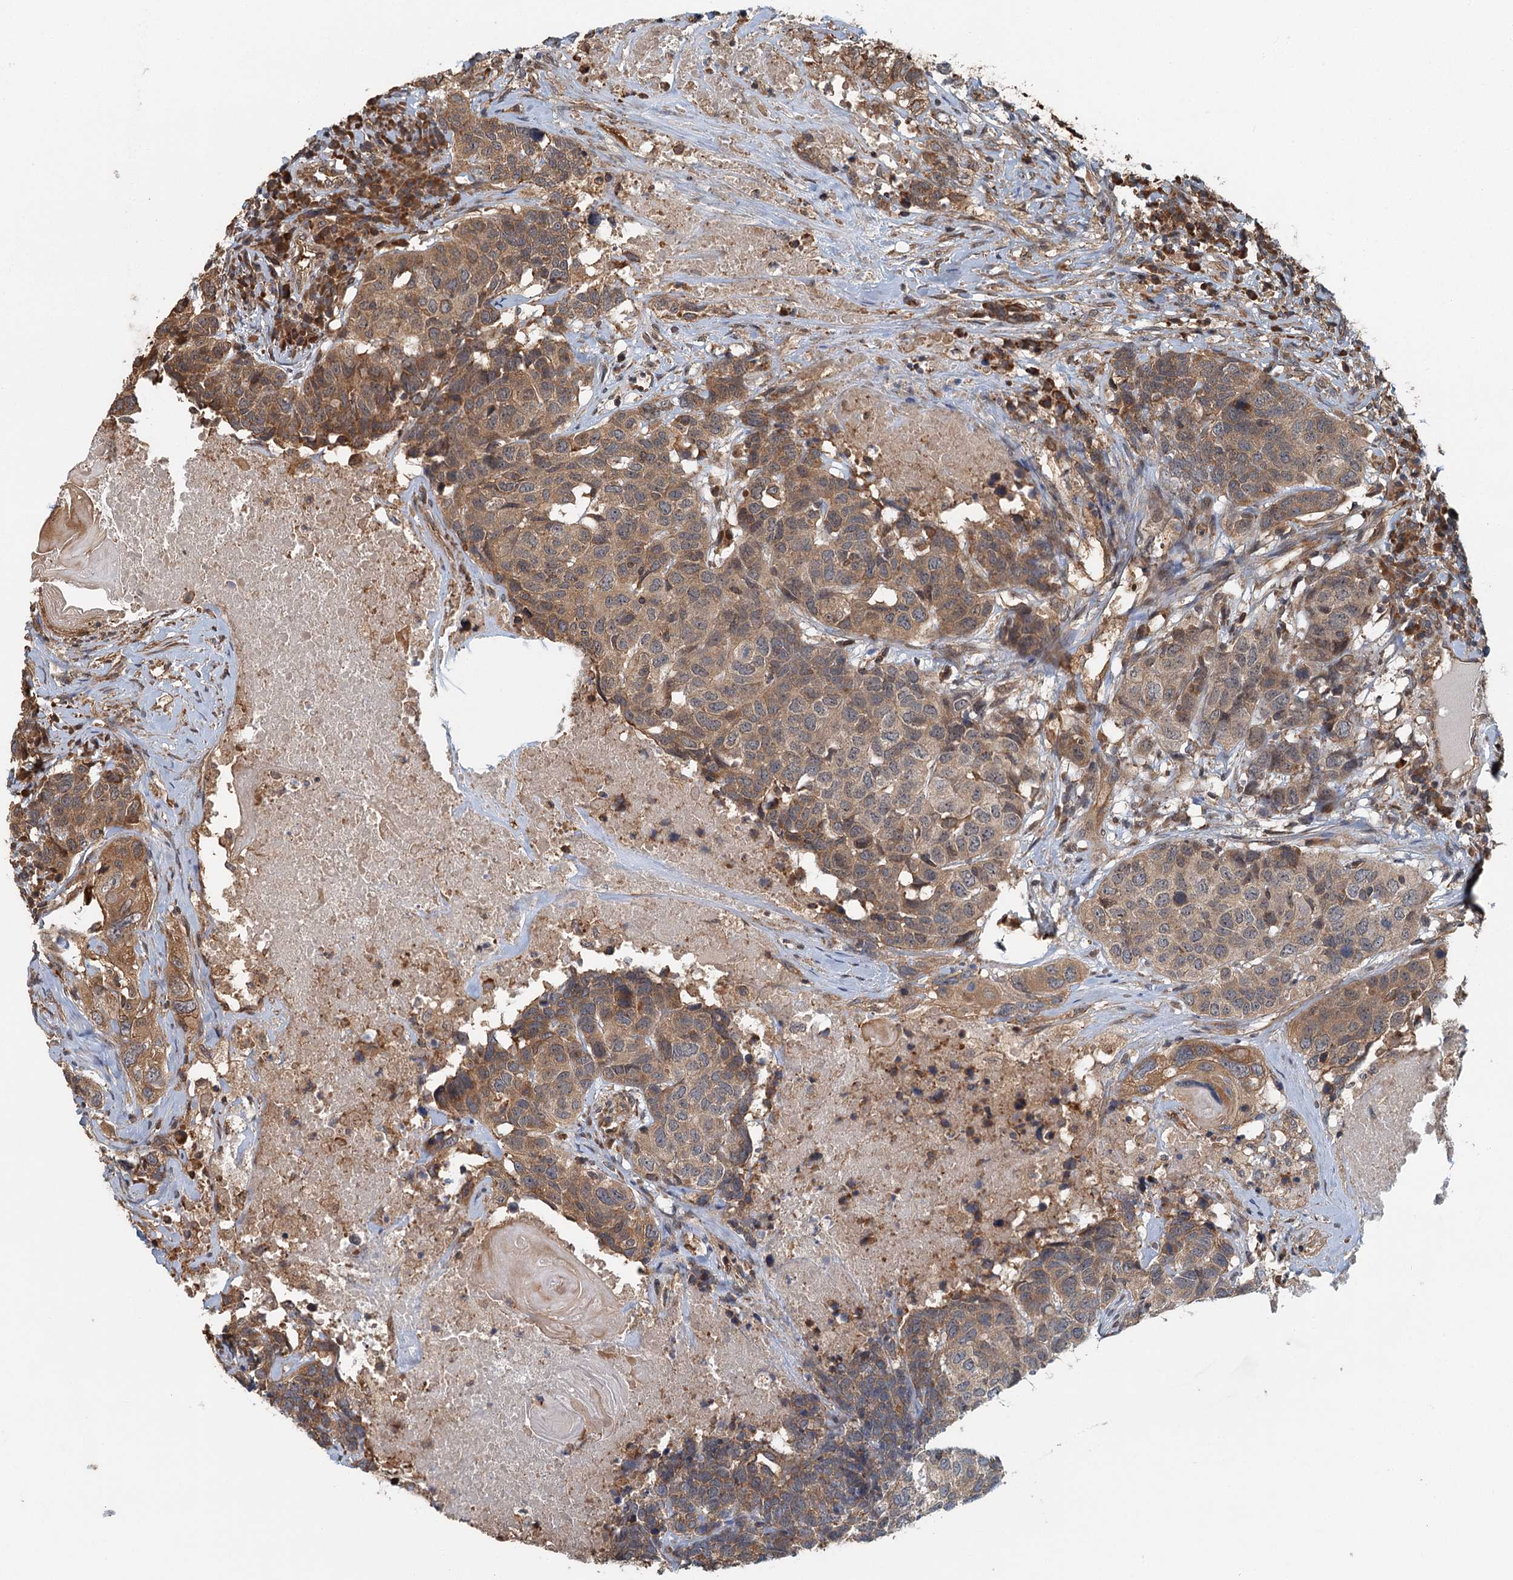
{"staining": {"intensity": "moderate", "quantity": ">75%", "location": "cytoplasmic/membranous"}, "tissue": "head and neck cancer", "cell_type": "Tumor cells", "image_type": "cancer", "snomed": [{"axis": "morphology", "description": "Squamous cell carcinoma, NOS"}, {"axis": "topography", "description": "Head-Neck"}], "caption": "The immunohistochemical stain shows moderate cytoplasmic/membranous positivity in tumor cells of head and neck squamous cell carcinoma tissue. The staining was performed using DAB, with brown indicating positive protein expression. Nuclei are stained blue with hematoxylin.", "gene": "ZNF527", "patient": {"sex": "male", "age": 66}}